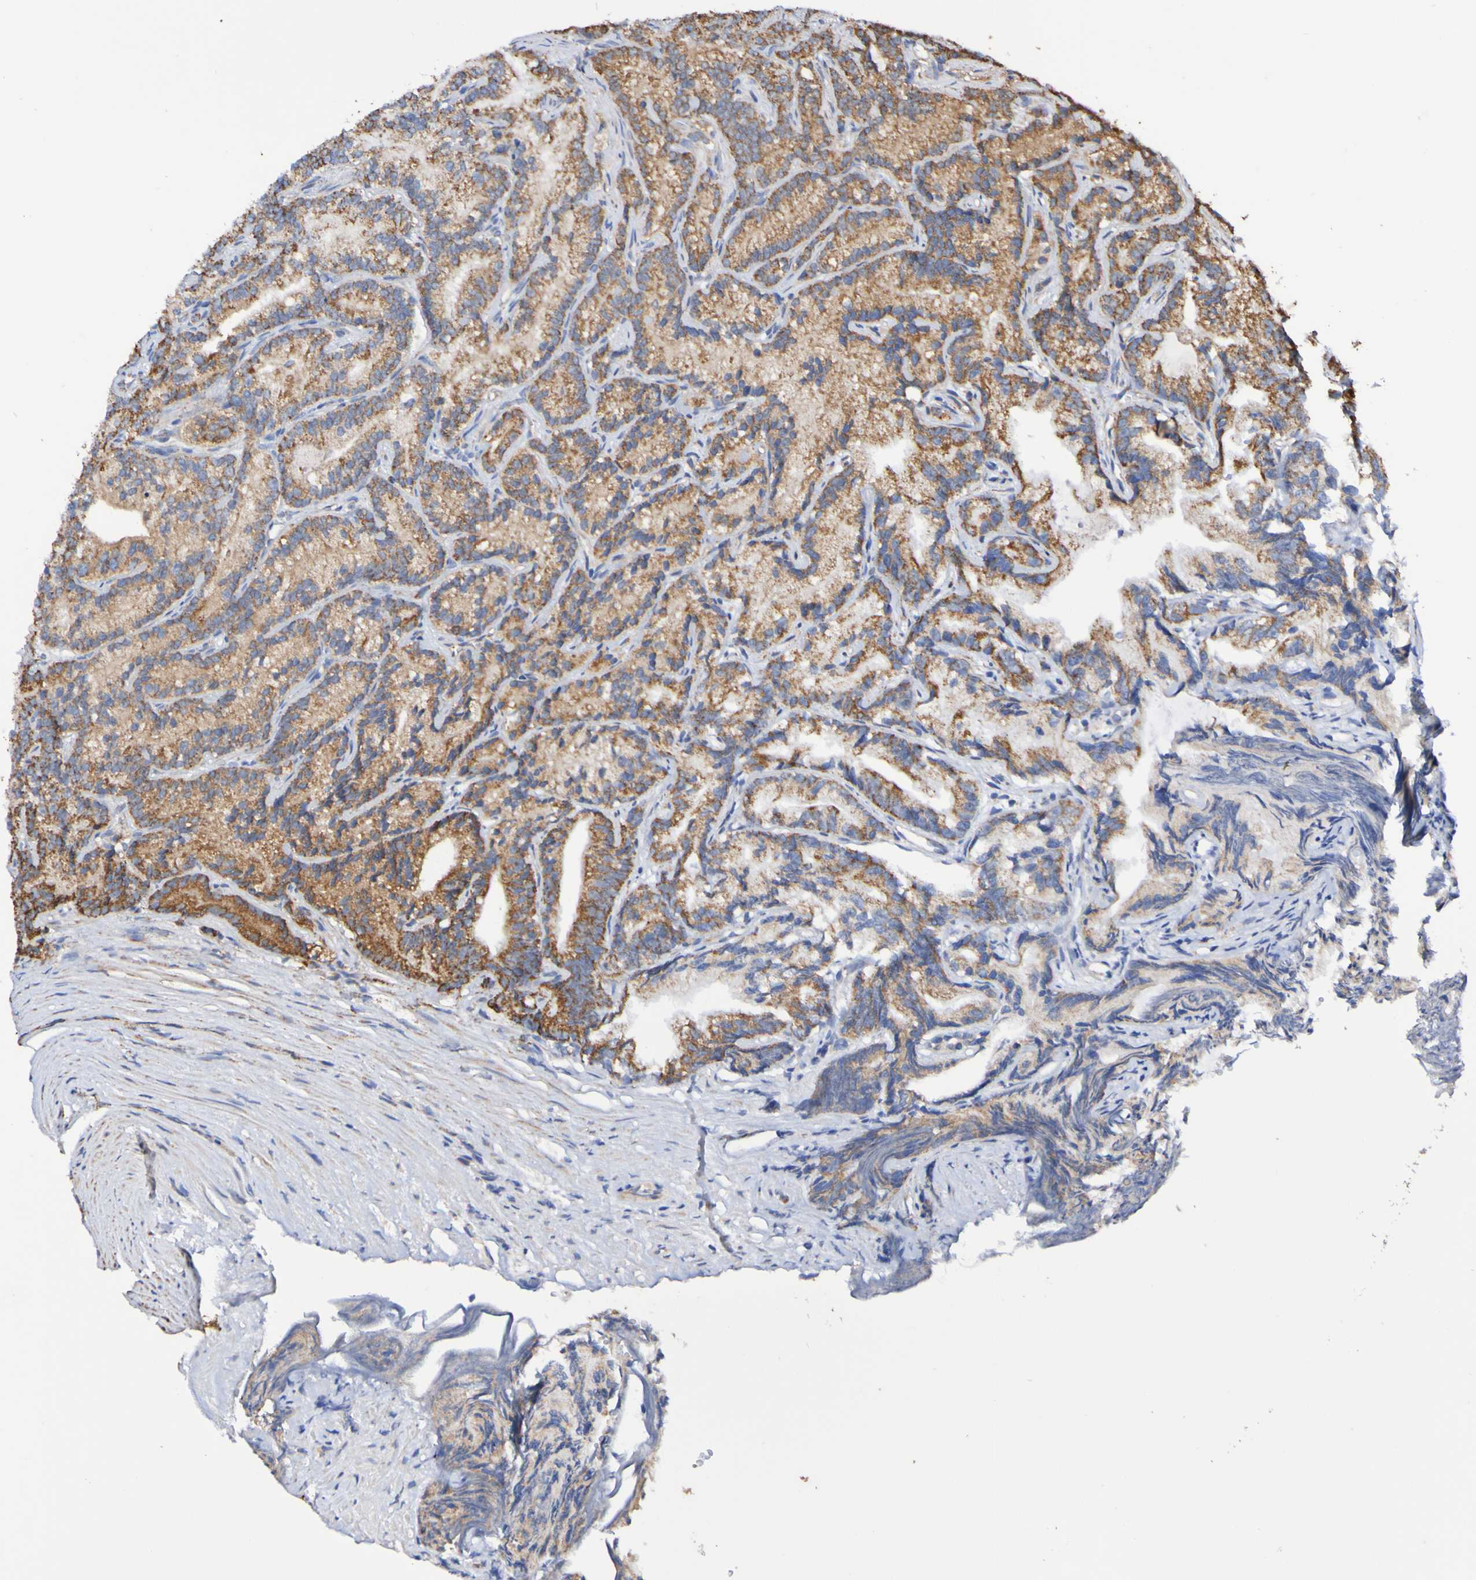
{"staining": {"intensity": "strong", "quantity": ">75%", "location": "cytoplasmic/membranous"}, "tissue": "prostate cancer", "cell_type": "Tumor cells", "image_type": "cancer", "snomed": [{"axis": "morphology", "description": "Adenocarcinoma, Low grade"}, {"axis": "topography", "description": "Prostate"}], "caption": "IHC image of neoplastic tissue: human prostate low-grade adenocarcinoma stained using IHC displays high levels of strong protein expression localized specifically in the cytoplasmic/membranous of tumor cells, appearing as a cytoplasmic/membranous brown color.", "gene": "IL18R1", "patient": {"sex": "male", "age": 89}}